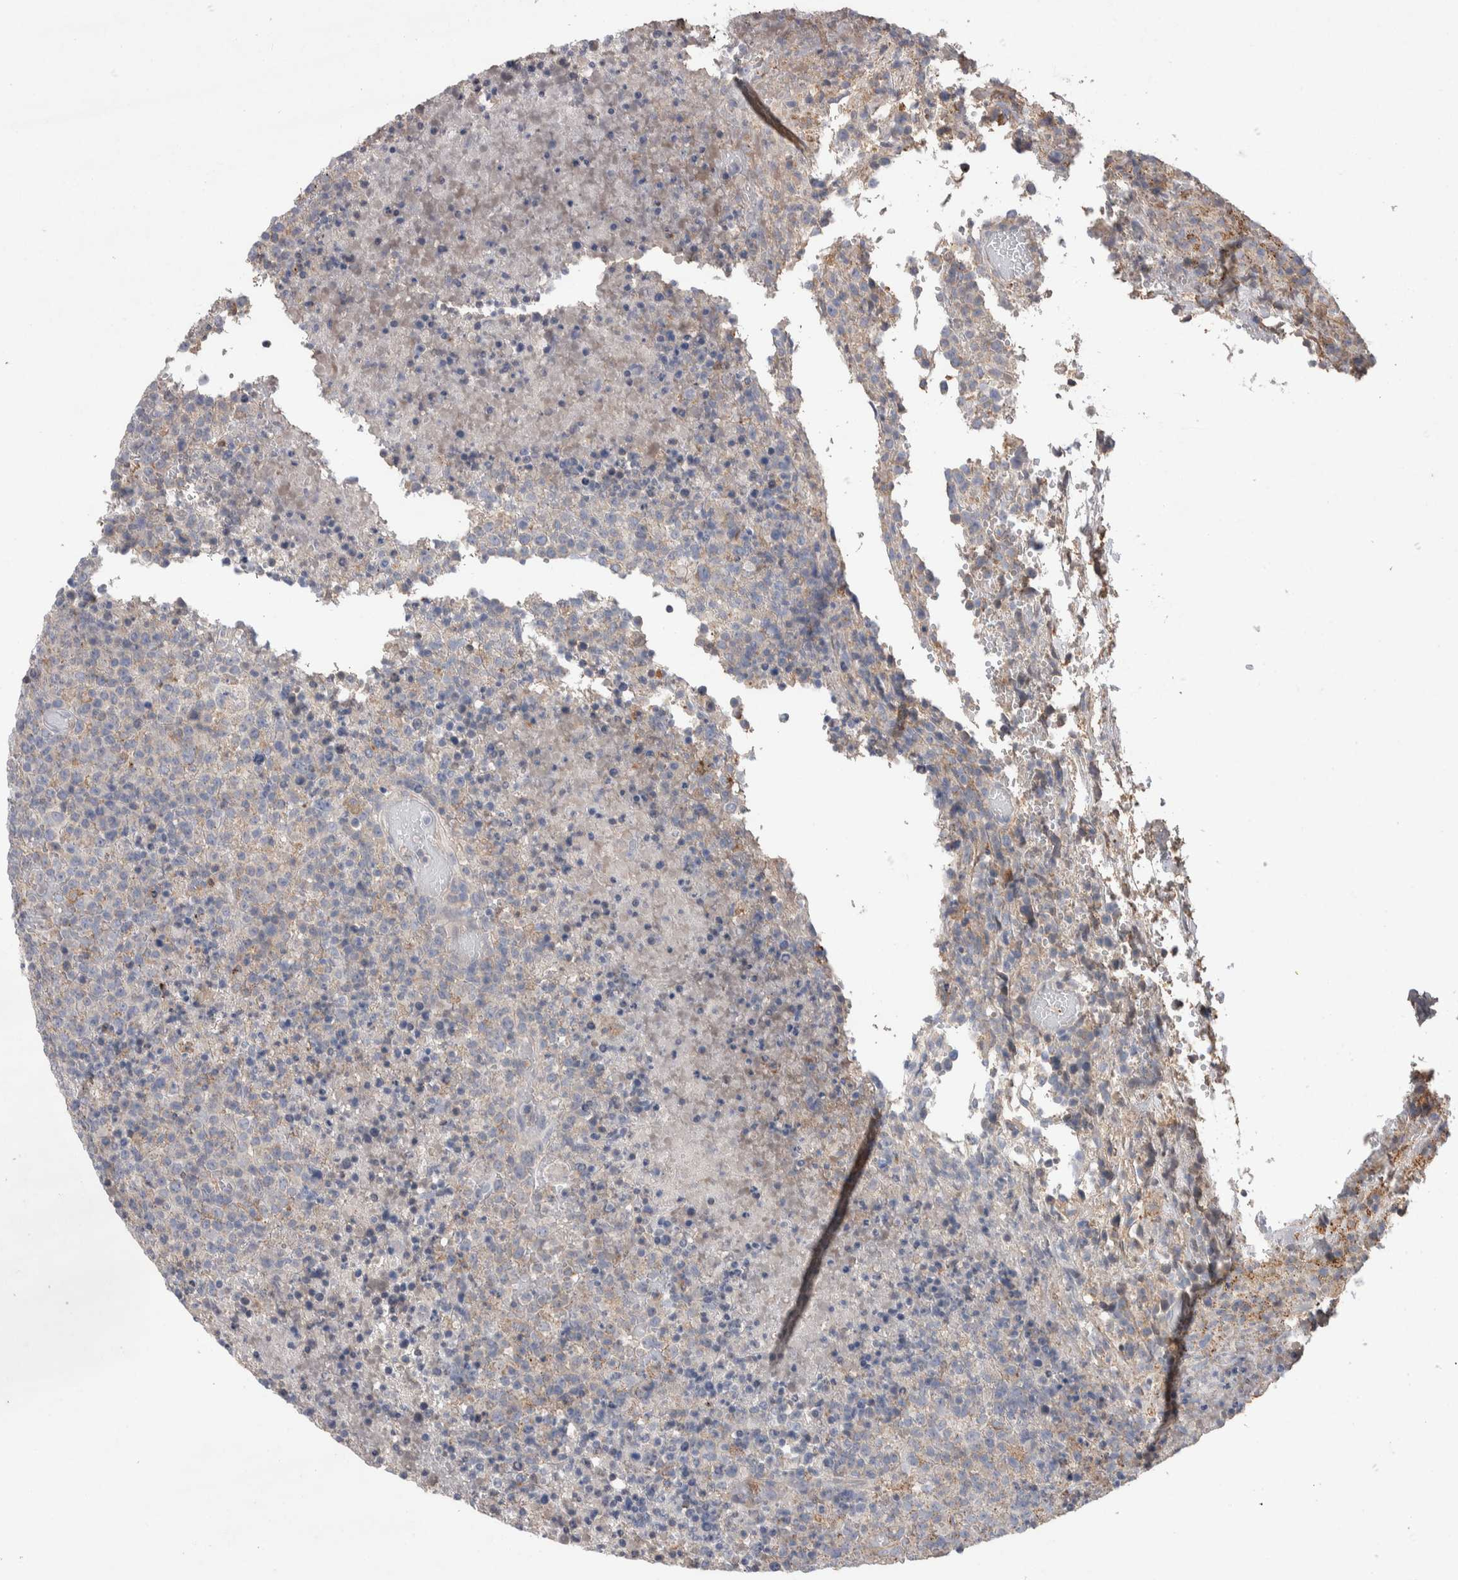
{"staining": {"intensity": "negative", "quantity": "none", "location": "none"}, "tissue": "lymphoma", "cell_type": "Tumor cells", "image_type": "cancer", "snomed": [{"axis": "morphology", "description": "Malignant lymphoma, non-Hodgkin's type, High grade"}, {"axis": "topography", "description": "Lymph node"}], "caption": "There is no significant staining in tumor cells of malignant lymphoma, non-Hodgkin's type (high-grade).", "gene": "GCNA", "patient": {"sex": "male", "age": 13}}